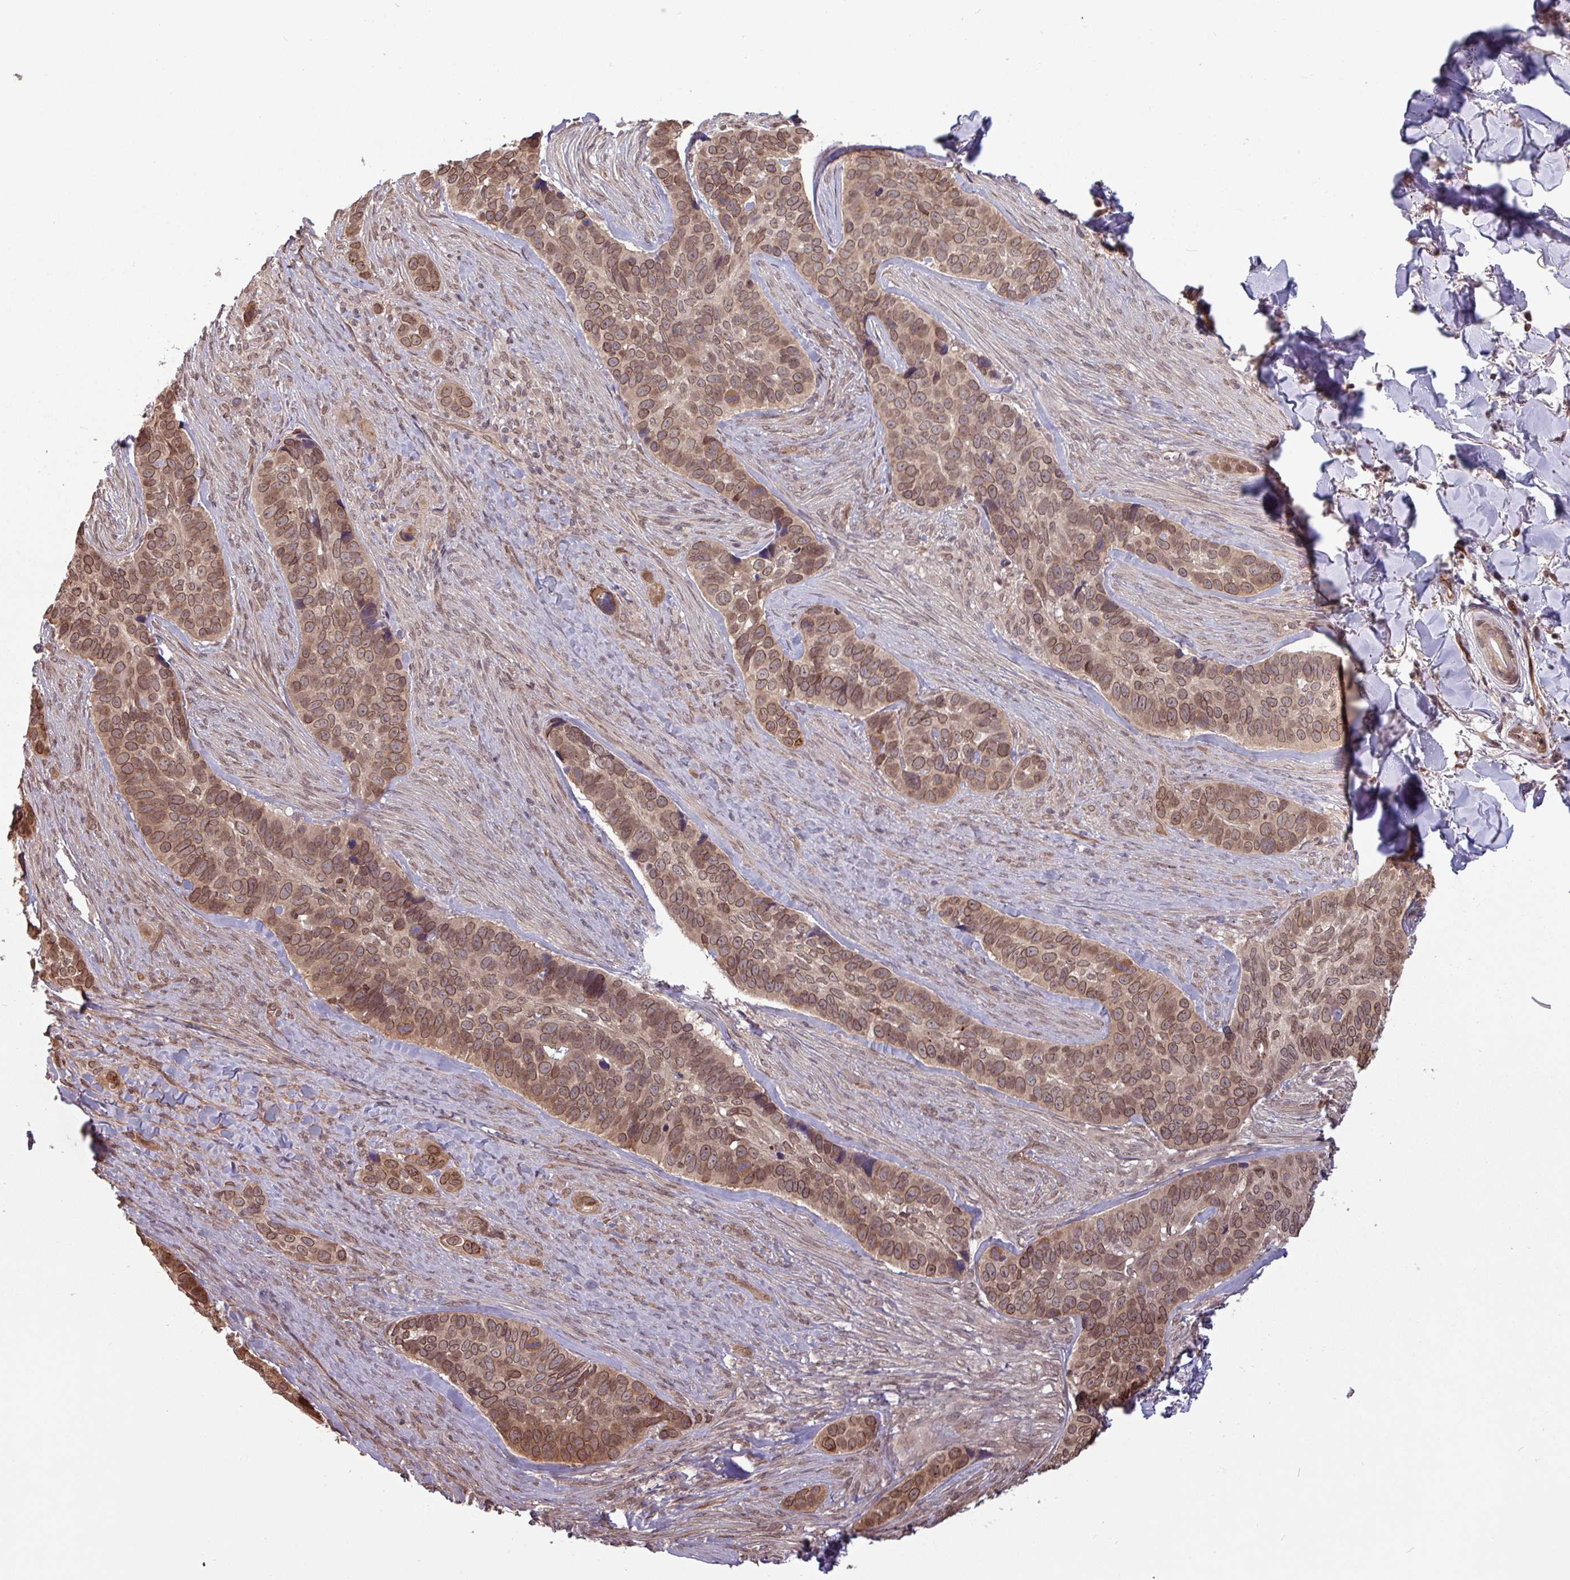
{"staining": {"intensity": "moderate", "quantity": ">75%", "location": "cytoplasmic/membranous,nuclear"}, "tissue": "skin cancer", "cell_type": "Tumor cells", "image_type": "cancer", "snomed": [{"axis": "morphology", "description": "Basal cell carcinoma"}, {"axis": "topography", "description": "Skin"}], "caption": "Immunohistochemical staining of skin basal cell carcinoma shows moderate cytoplasmic/membranous and nuclear protein positivity in about >75% of tumor cells. Nuclei are stained in blue.", "gene": "RBM4B", "patient": {"sex": "female", "age": 82}}